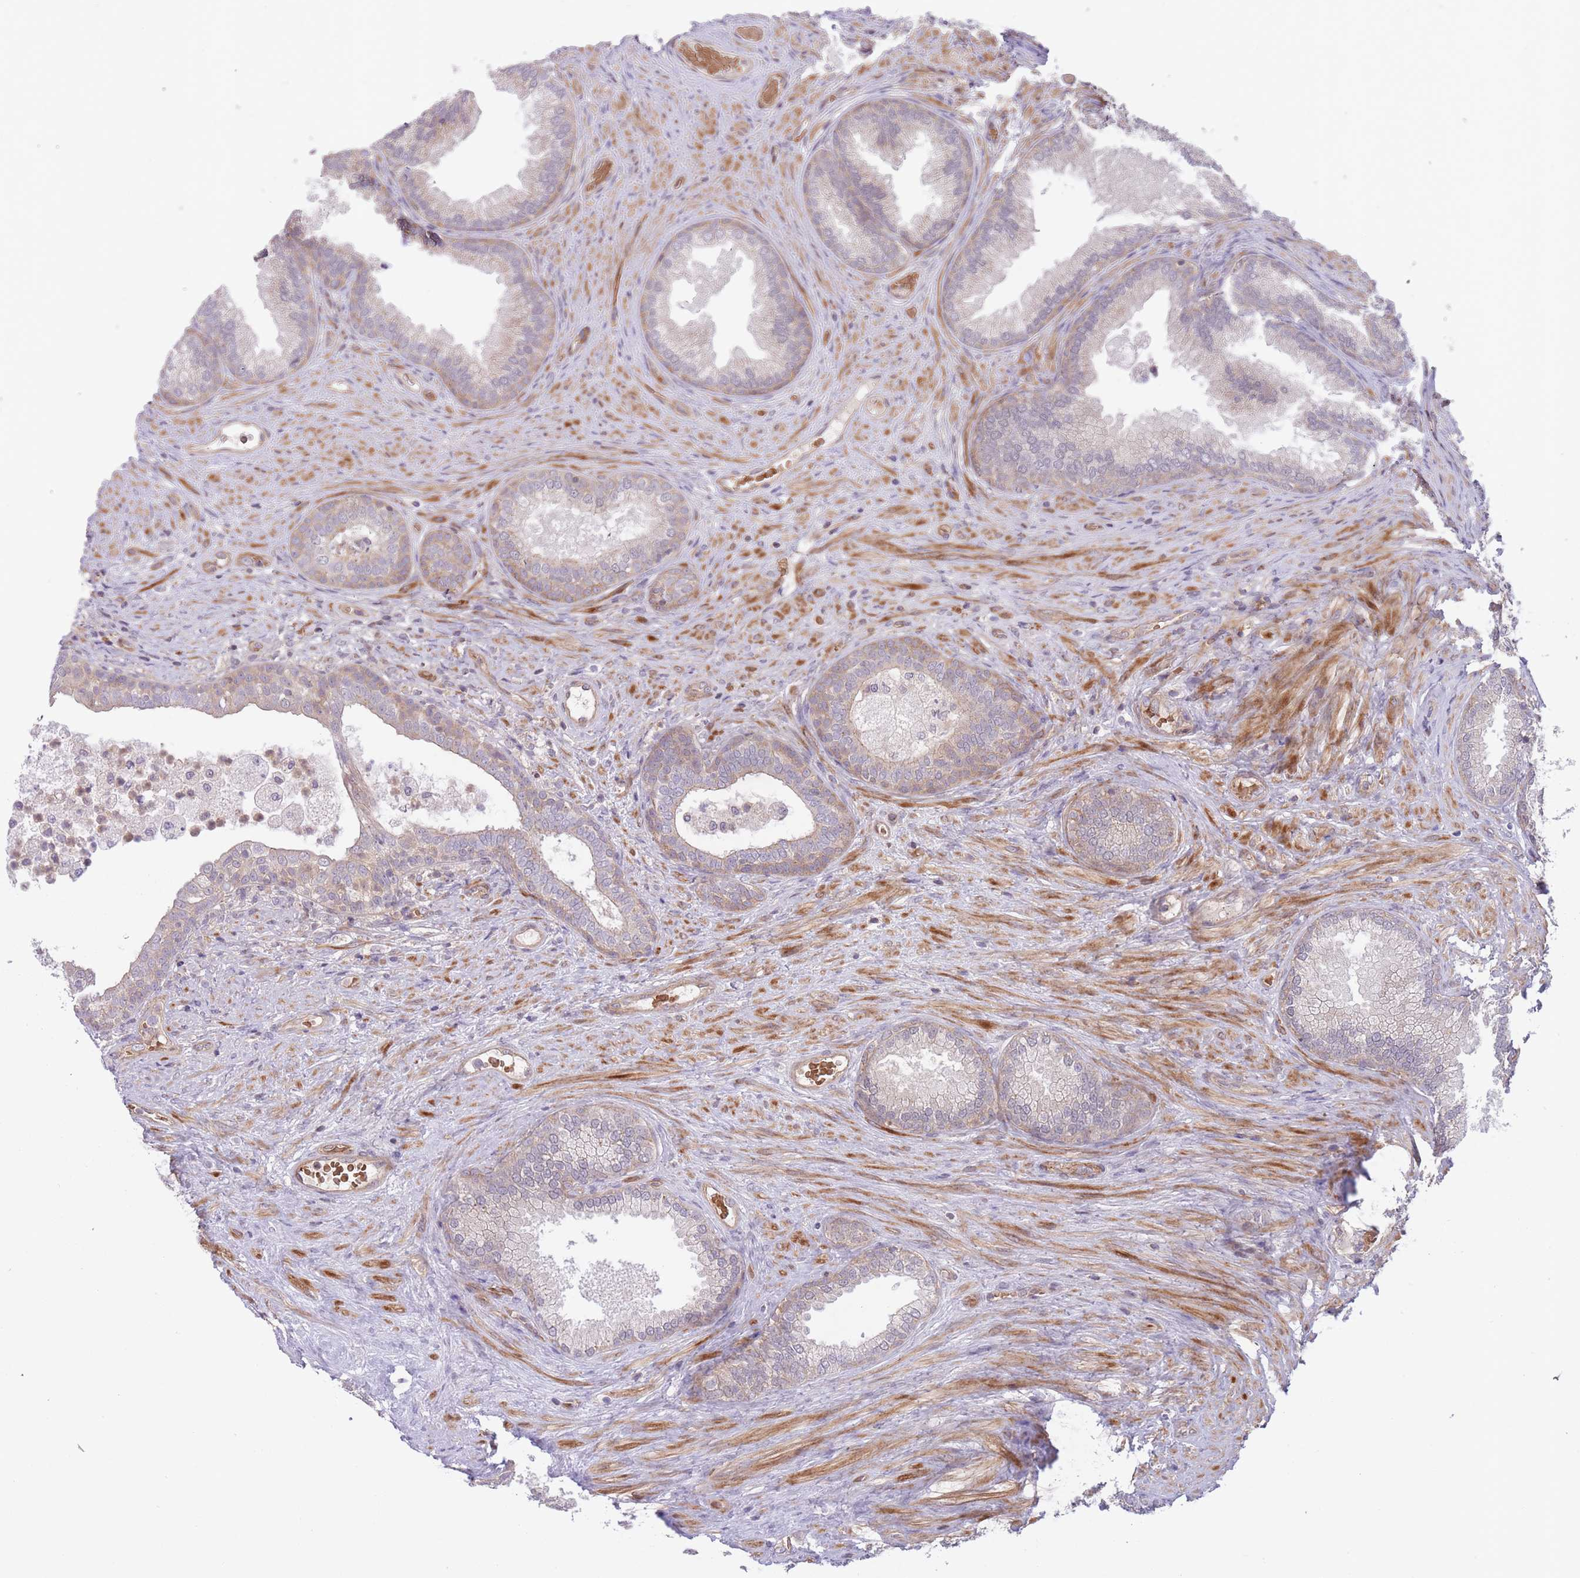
{"staining": {"intensity": "negative", "quantity": "none", "location": "none"}, "tissue": "prostate", "cell_type": "Glandular cells", "image_type": "normal", "snomed": [{"axis": "morphology", "description": "Normal tissue, NOS"}, {"axis": "topography", "description": "Prostate"}], "caption": "The immunohistochemistry micrograph has no significant positivity in glandular cells of prostate. The staining was performed using DAB to visualize the protein expression in brown, while the nuclei were stained in blue with hematoxylin (Magnification: 20x).", "gene": "FUT3", "patient": {"sex": "male", "age": 76}}